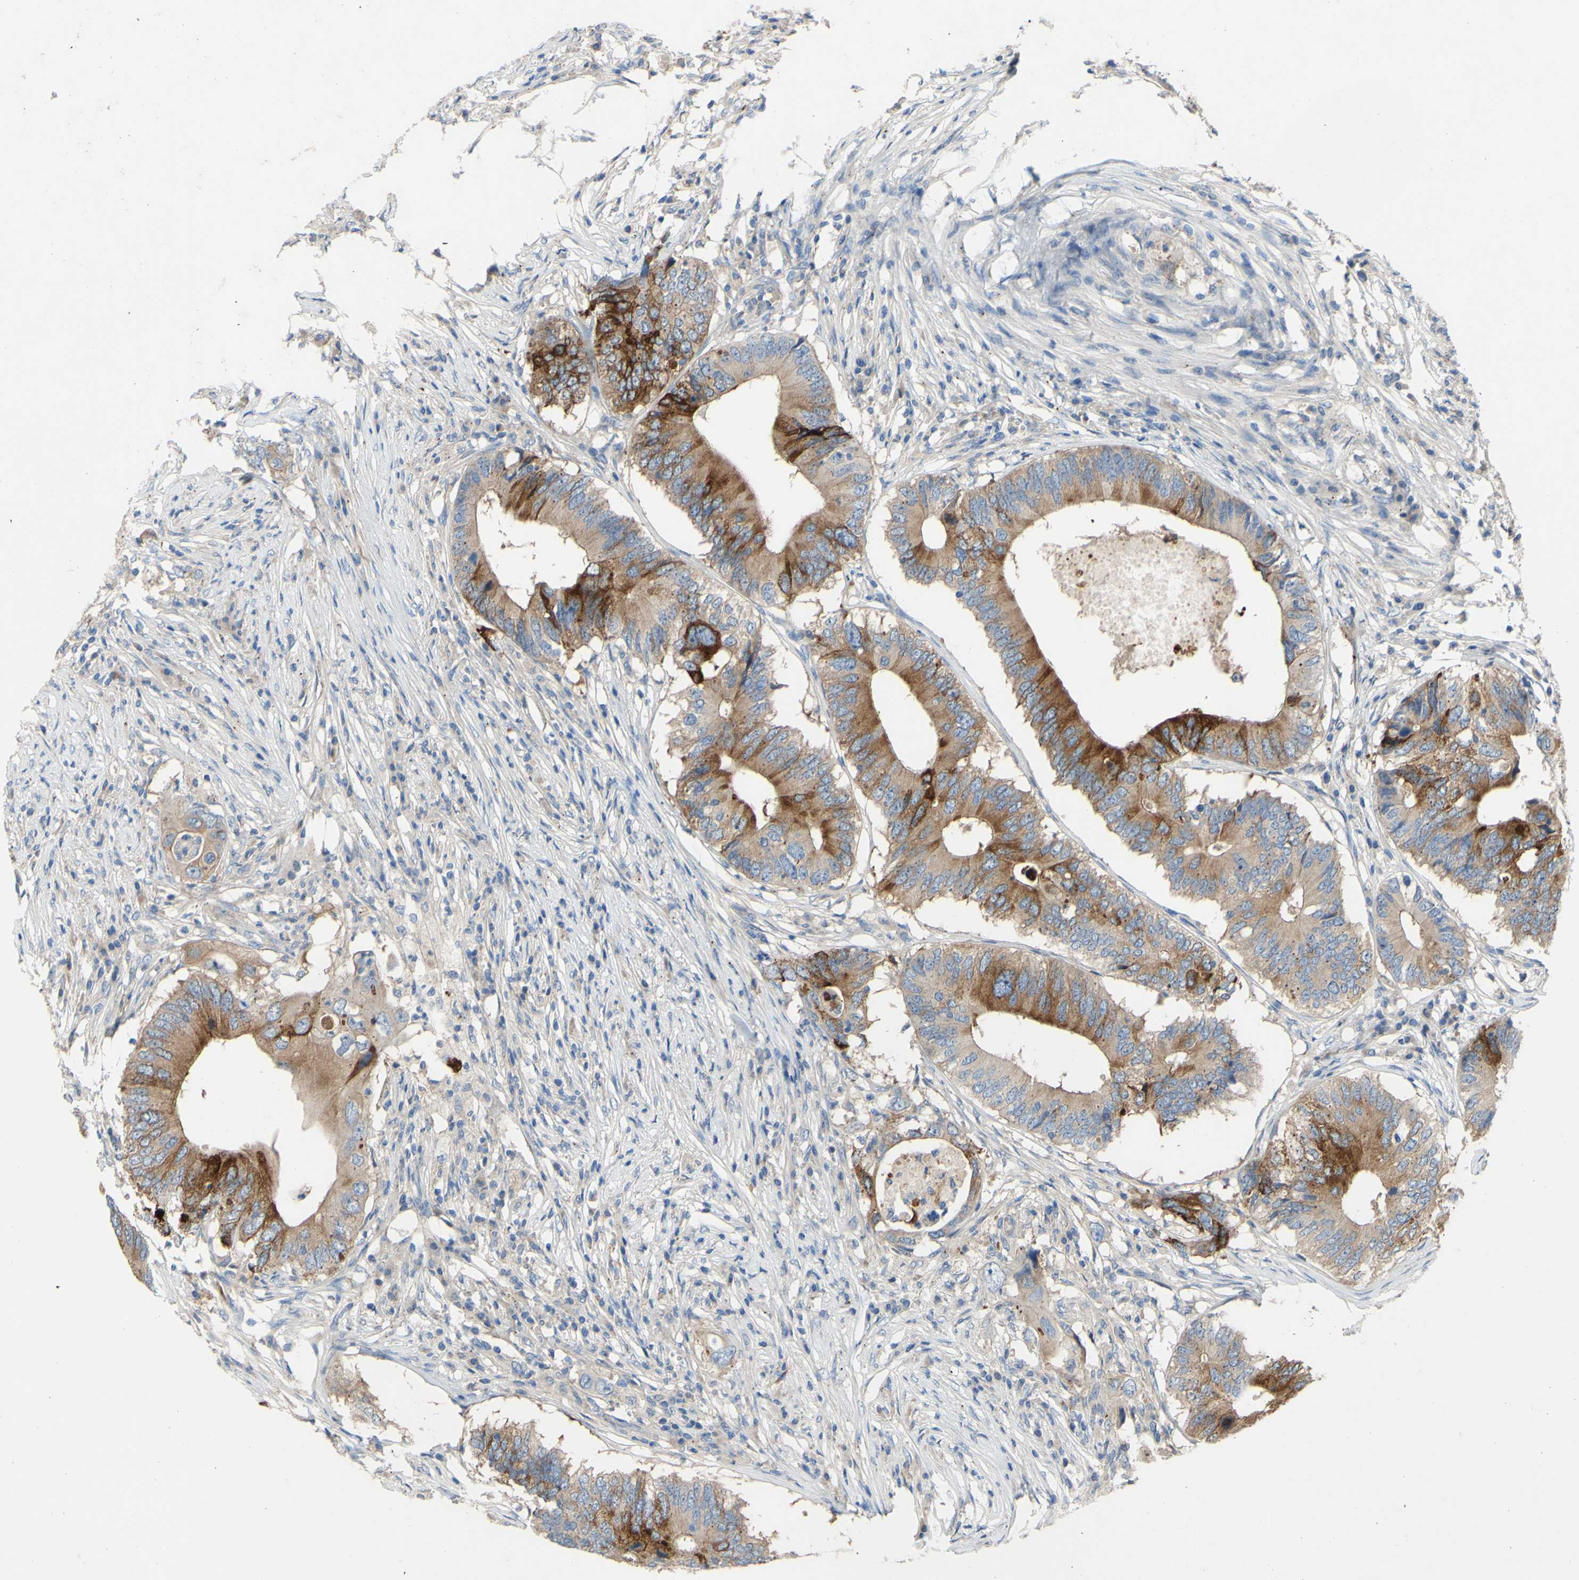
{"staining": {"intensity": "moderate", "quantity": "25%-75%", "location": "cytoplasmic/membranous"}, "tissue": "colorectal cancer", "cell_type": "Tumor cells", "image_type": "cancer", "snomed": [{"axis": "morphology", "description": "Adenocarcinoma, NOS"}, {"axis": "topography", "description": "Colon"}], "caption": "Immunohistochemistry (IHC) micrograph of human colorectal cancer stained for a protein (brown), which reveals medium levels of moderate cytoplasmic/membranous positivity in approximately 25%-75% of tumor cells.", "gene": "TMEM59L", "patient": {"sex": "male", "age": 71}}